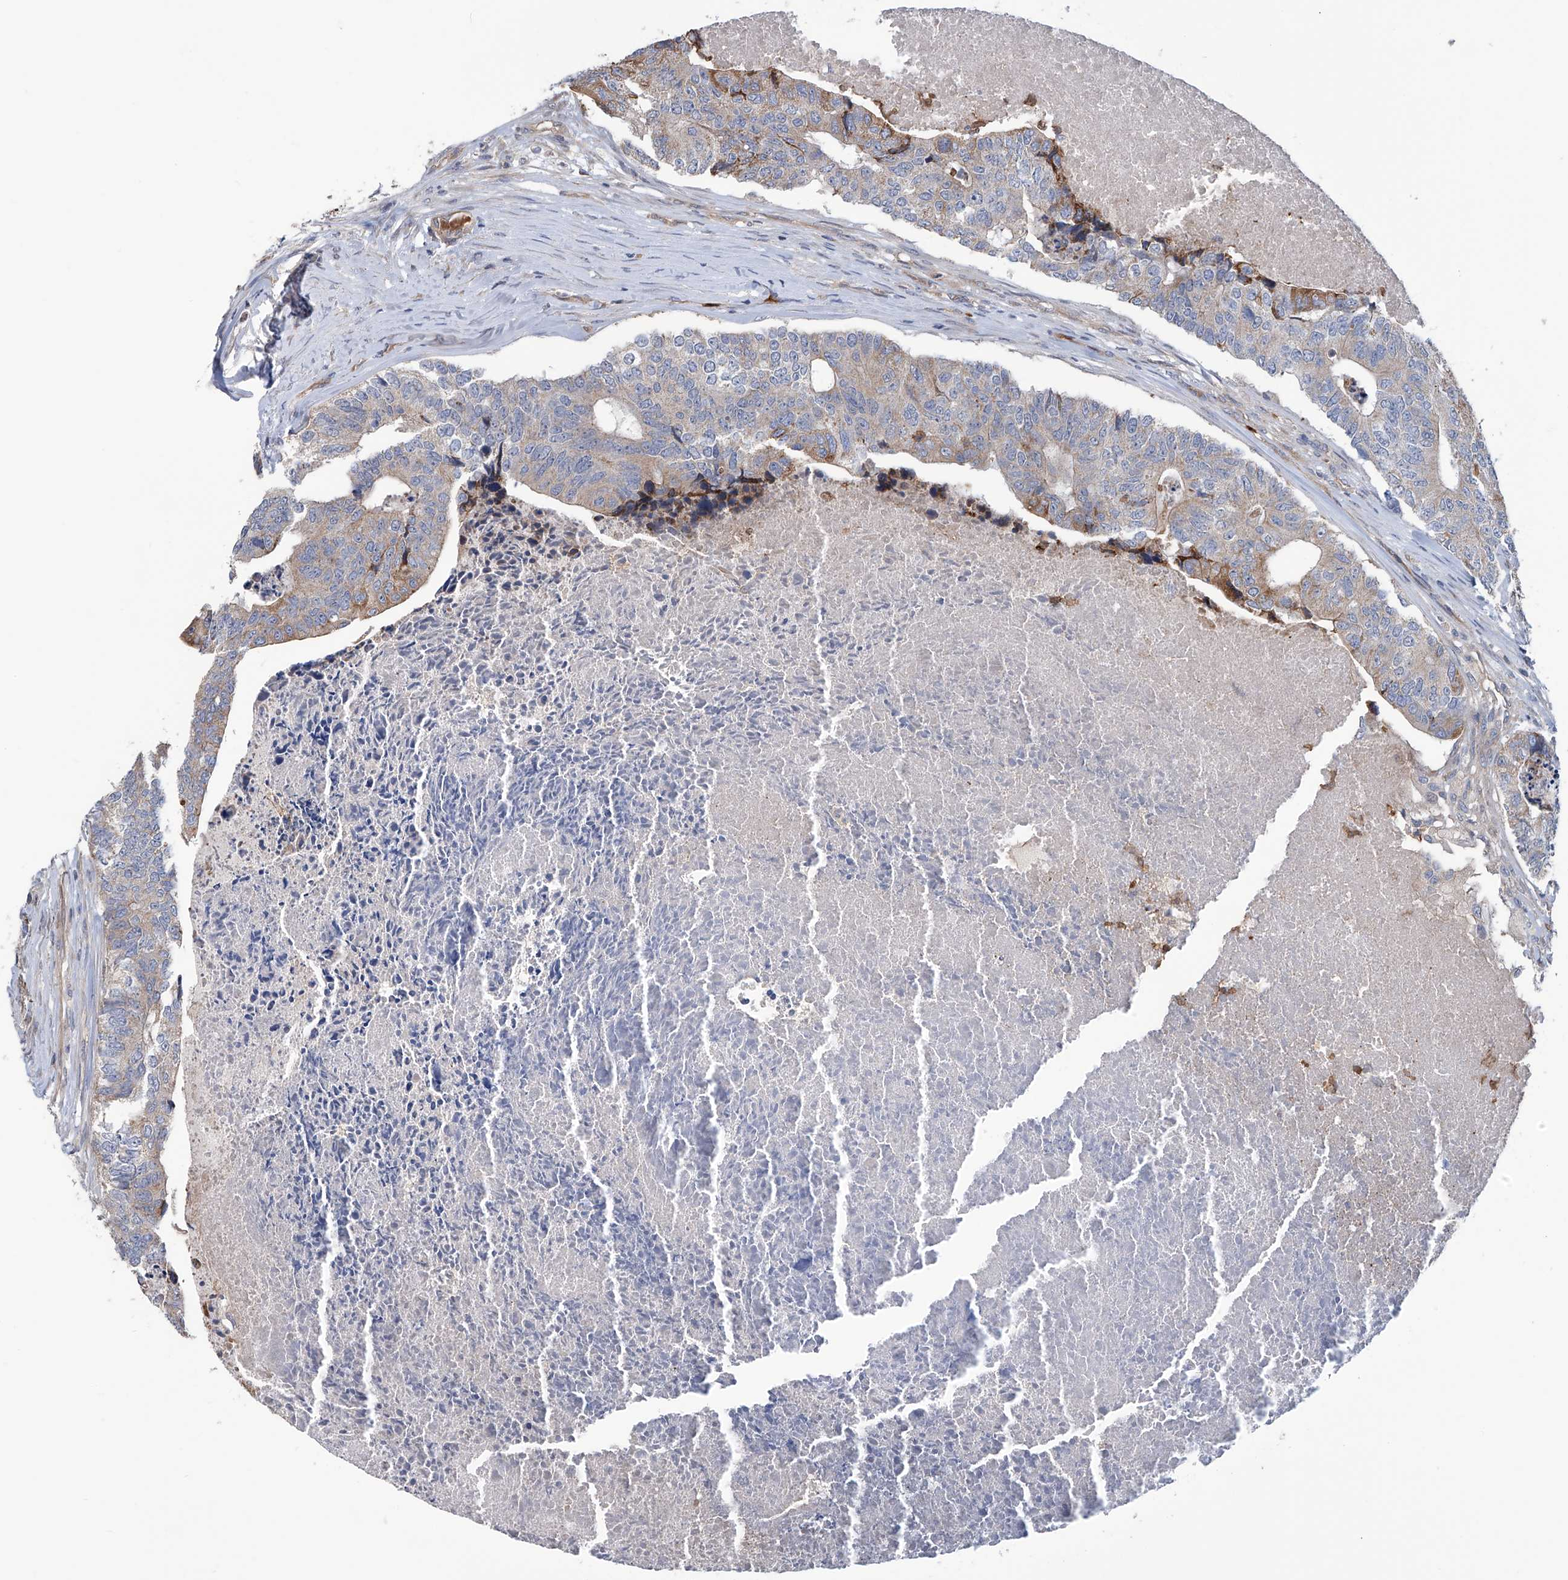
{"staining": {"intensity": "moderate", "quantity": "<25%", "location": "cytoplasmic/membranous"}, "tissue": "colorectal cancer", "cell_type": "Tumor cells", "image_type": "cancer", "snomed": [{"axis": "morphology", "description": "Adenocarcinoma, NOS"}, {"axis": "topography", "description": "Colon"}], "caption": "Tumor cells display moderate cytoplasmic/membranous expression in approximately <25% of cells in colorectal adenocarcinoma. Using DAB (brown) and hematoxylin (blue) stains, captured at high magnification using brightfield microscopy.", "gene": "EIF2D", "patient": {"sex": "female", "age": 67}}